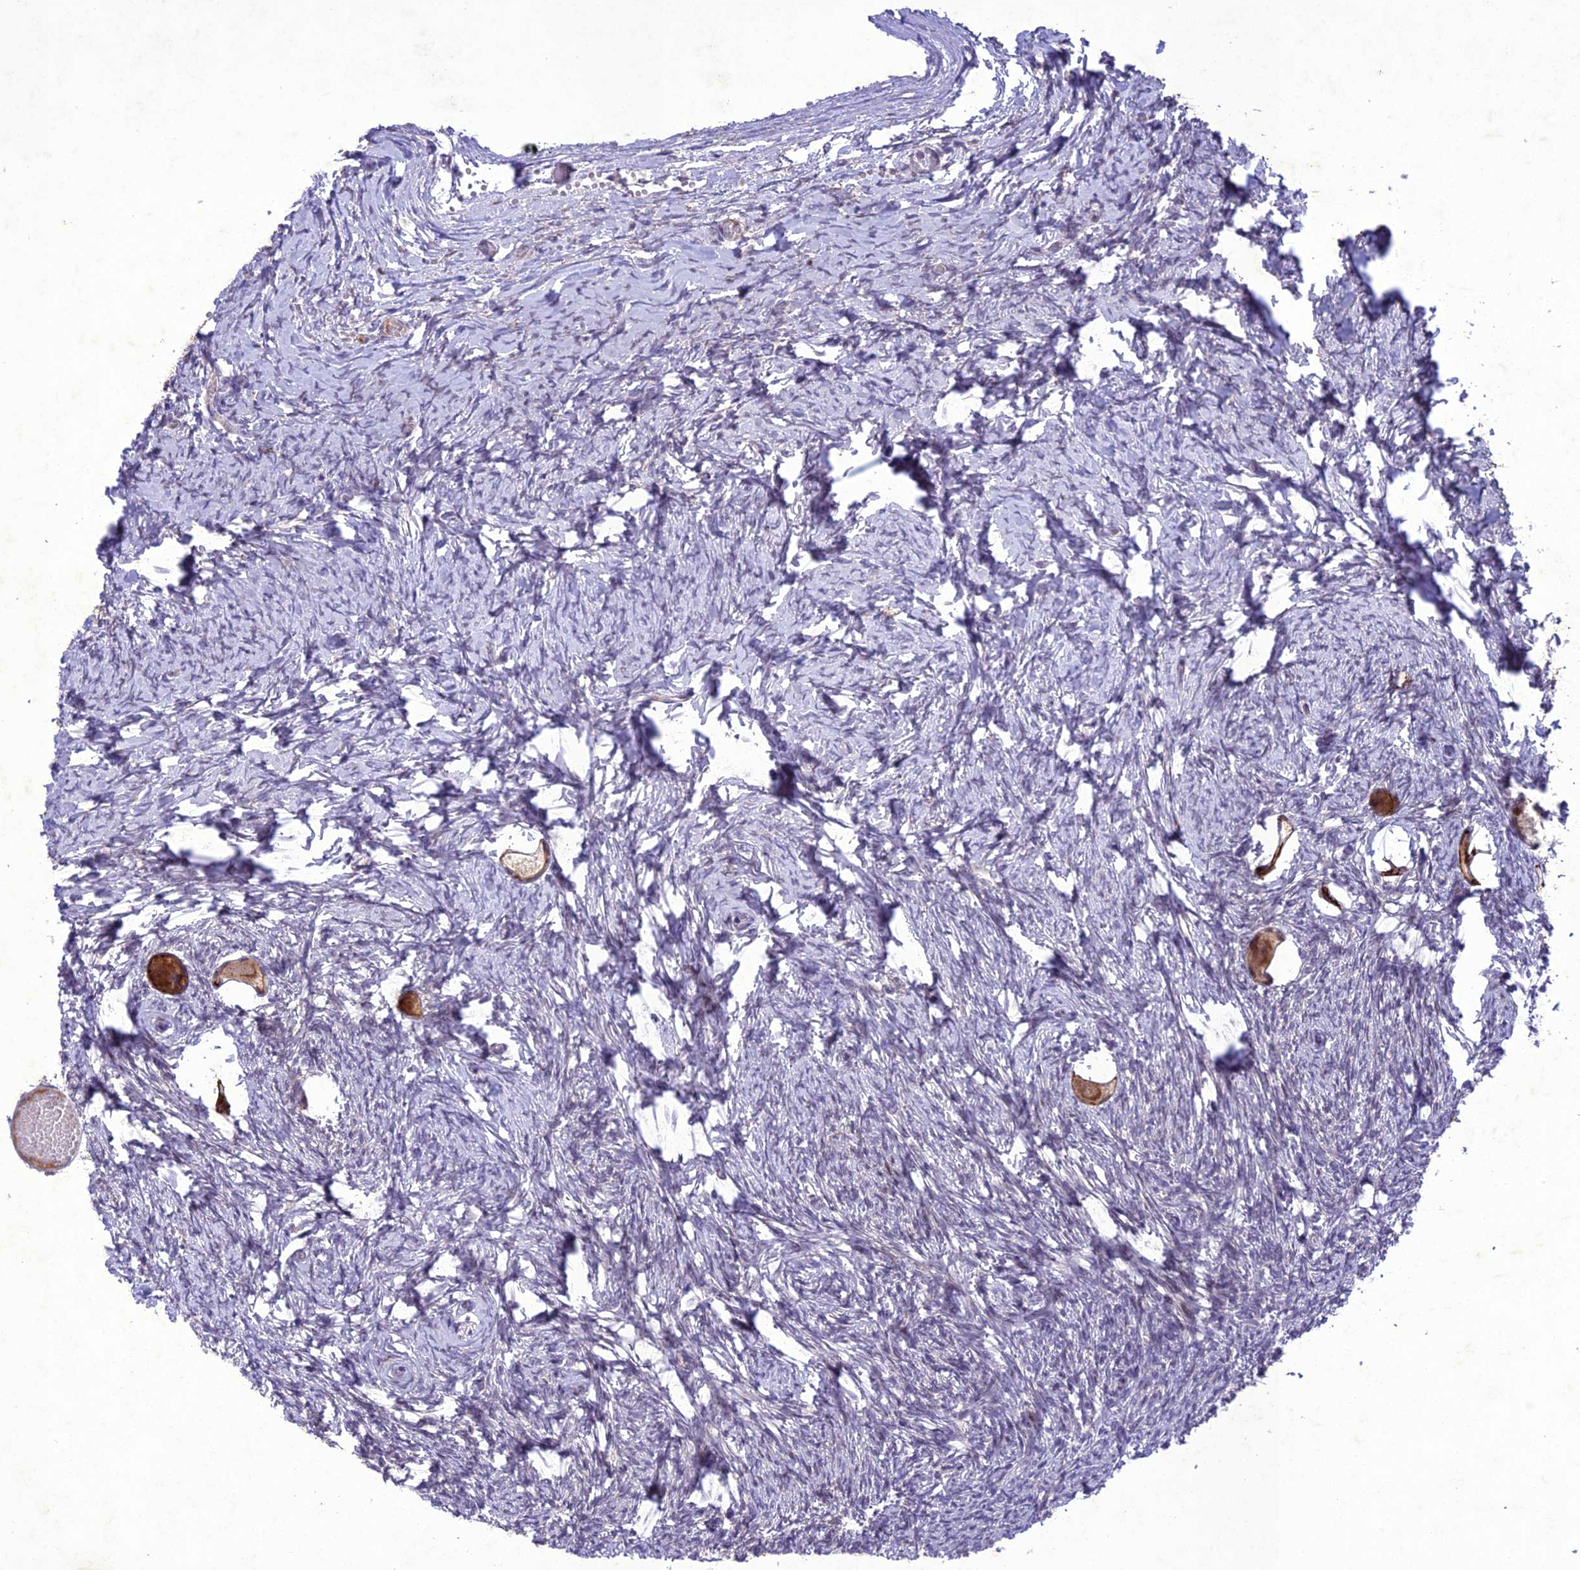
{"staining": {"intensity": "moderate", "quantity": ">75%", "location": "cytoplasmic/membranous"}, "tissue": "ovary", "cell_type": "Follicle cells", "image_type": "normal", "snomed": [{"axis": "morphology", "description": "Normal tissue, NOS"}, {"axis": "topography", "description": "Ovary"}], "caption": "Human ovary stained with a brown dye exhibits moderate cytoplasmic/membranous positive staining in approximately >75% of follicle cells.", "gene": "ANKRD52", "patient": {"sex": "female", "age": 27}}